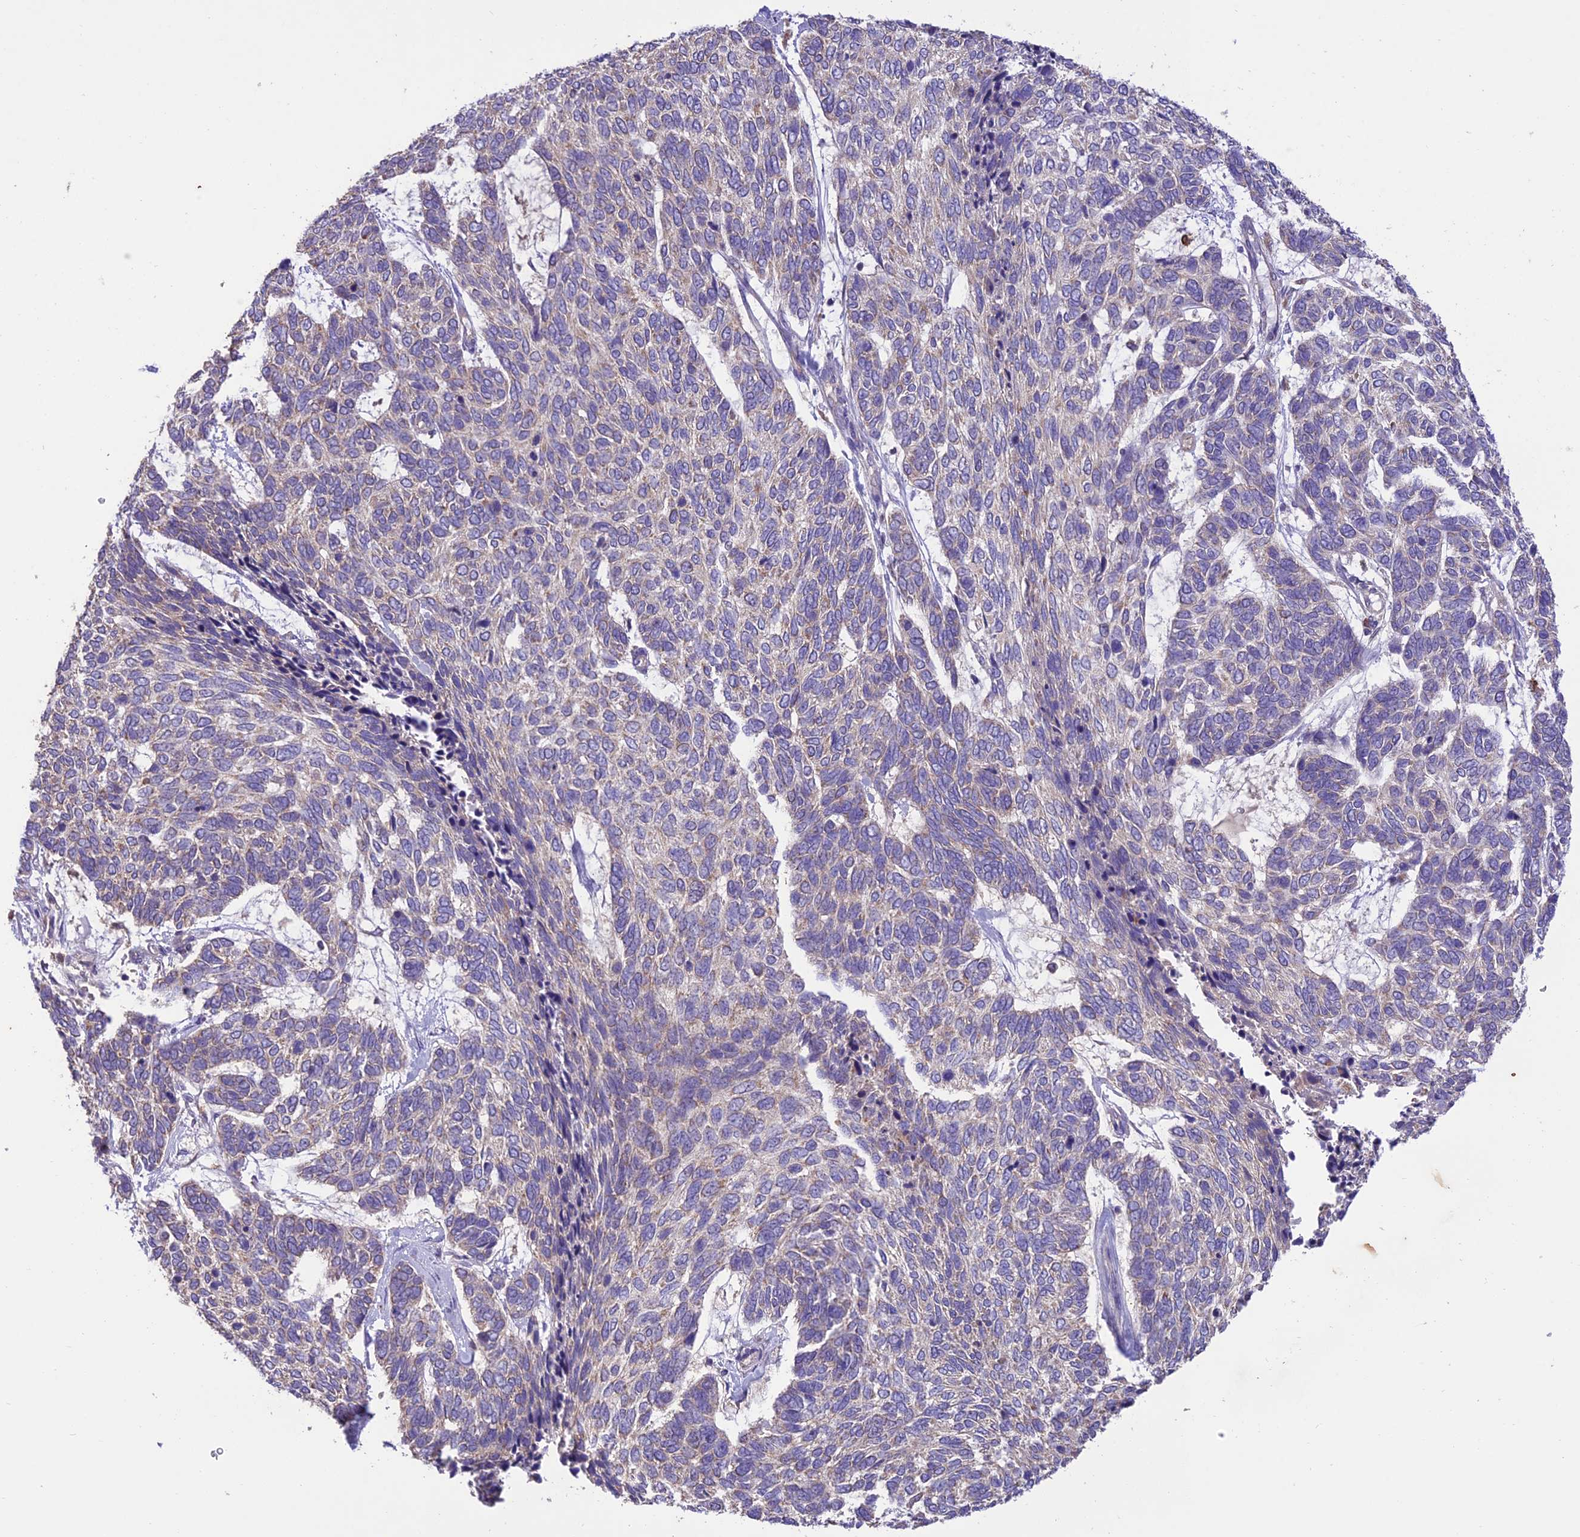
{"staining": {"intensity": "weak", "quantity": "<25%", "location": "cytoplasmic/membranous"}, "tissue": "skin cancer", "cell_type": "Tumor cells", "image_type": "cancer", "snomed": [{"axis": "morphology", "description": "Basal cell carcinoma"}, {"axis": "topography", "description": "Skin"}], "caption": "This is a image of immunohistochemistry (IHC) staining of skin cancer (basal cell carcinoma), which shows no staining in tumor cells. Brightfield microscopy of immunohistochemistry stained with DAB (brown) and hematoxylin (blue), captured at high magnification.", "gene": "NDUFAF1", "patient": {"sex": "female", "age": 65}}